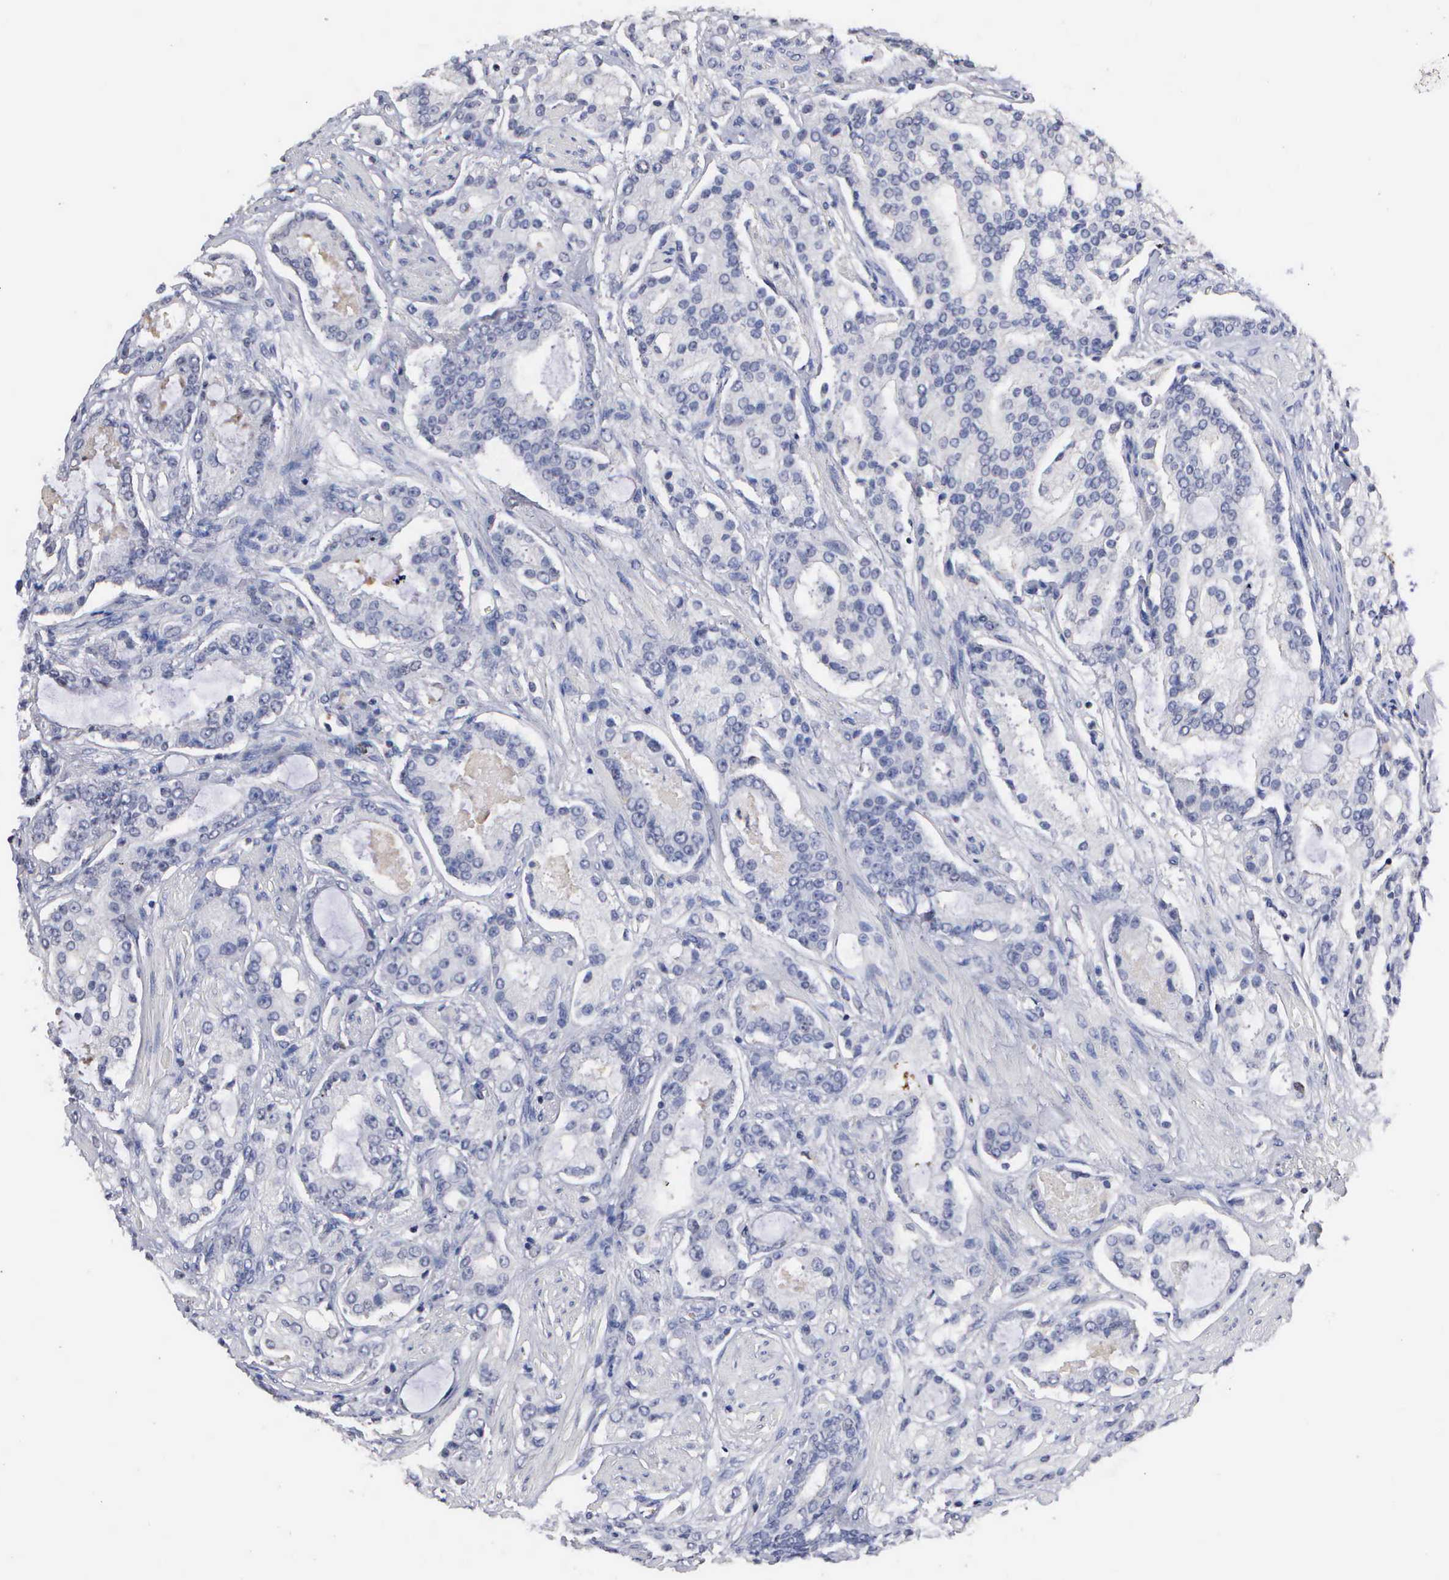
{"staining": {"intensity": "negative", "quantity": "none", "location": "none"}, "tissue": "prostate cancer", "cell_type": "Tumor cells", "image_type": "cancer", "snomed": [{"axis": "morphology", "description": "Adenocarcinoma, Medium grade"}, {"axis": "topography", "description": "Prostate"}], "caption": "High magnification brightfield microscopy of prostate cancer (adenocarcinoma (medium-grade)) stained with DAB (3,3'-diaminobenzidine) (brown) and counterstained with hematoxylin (blue): tumor cells show no significant positivity.", "gene": "KDM6A", "patient": {"sex": "male", "age": 72}}